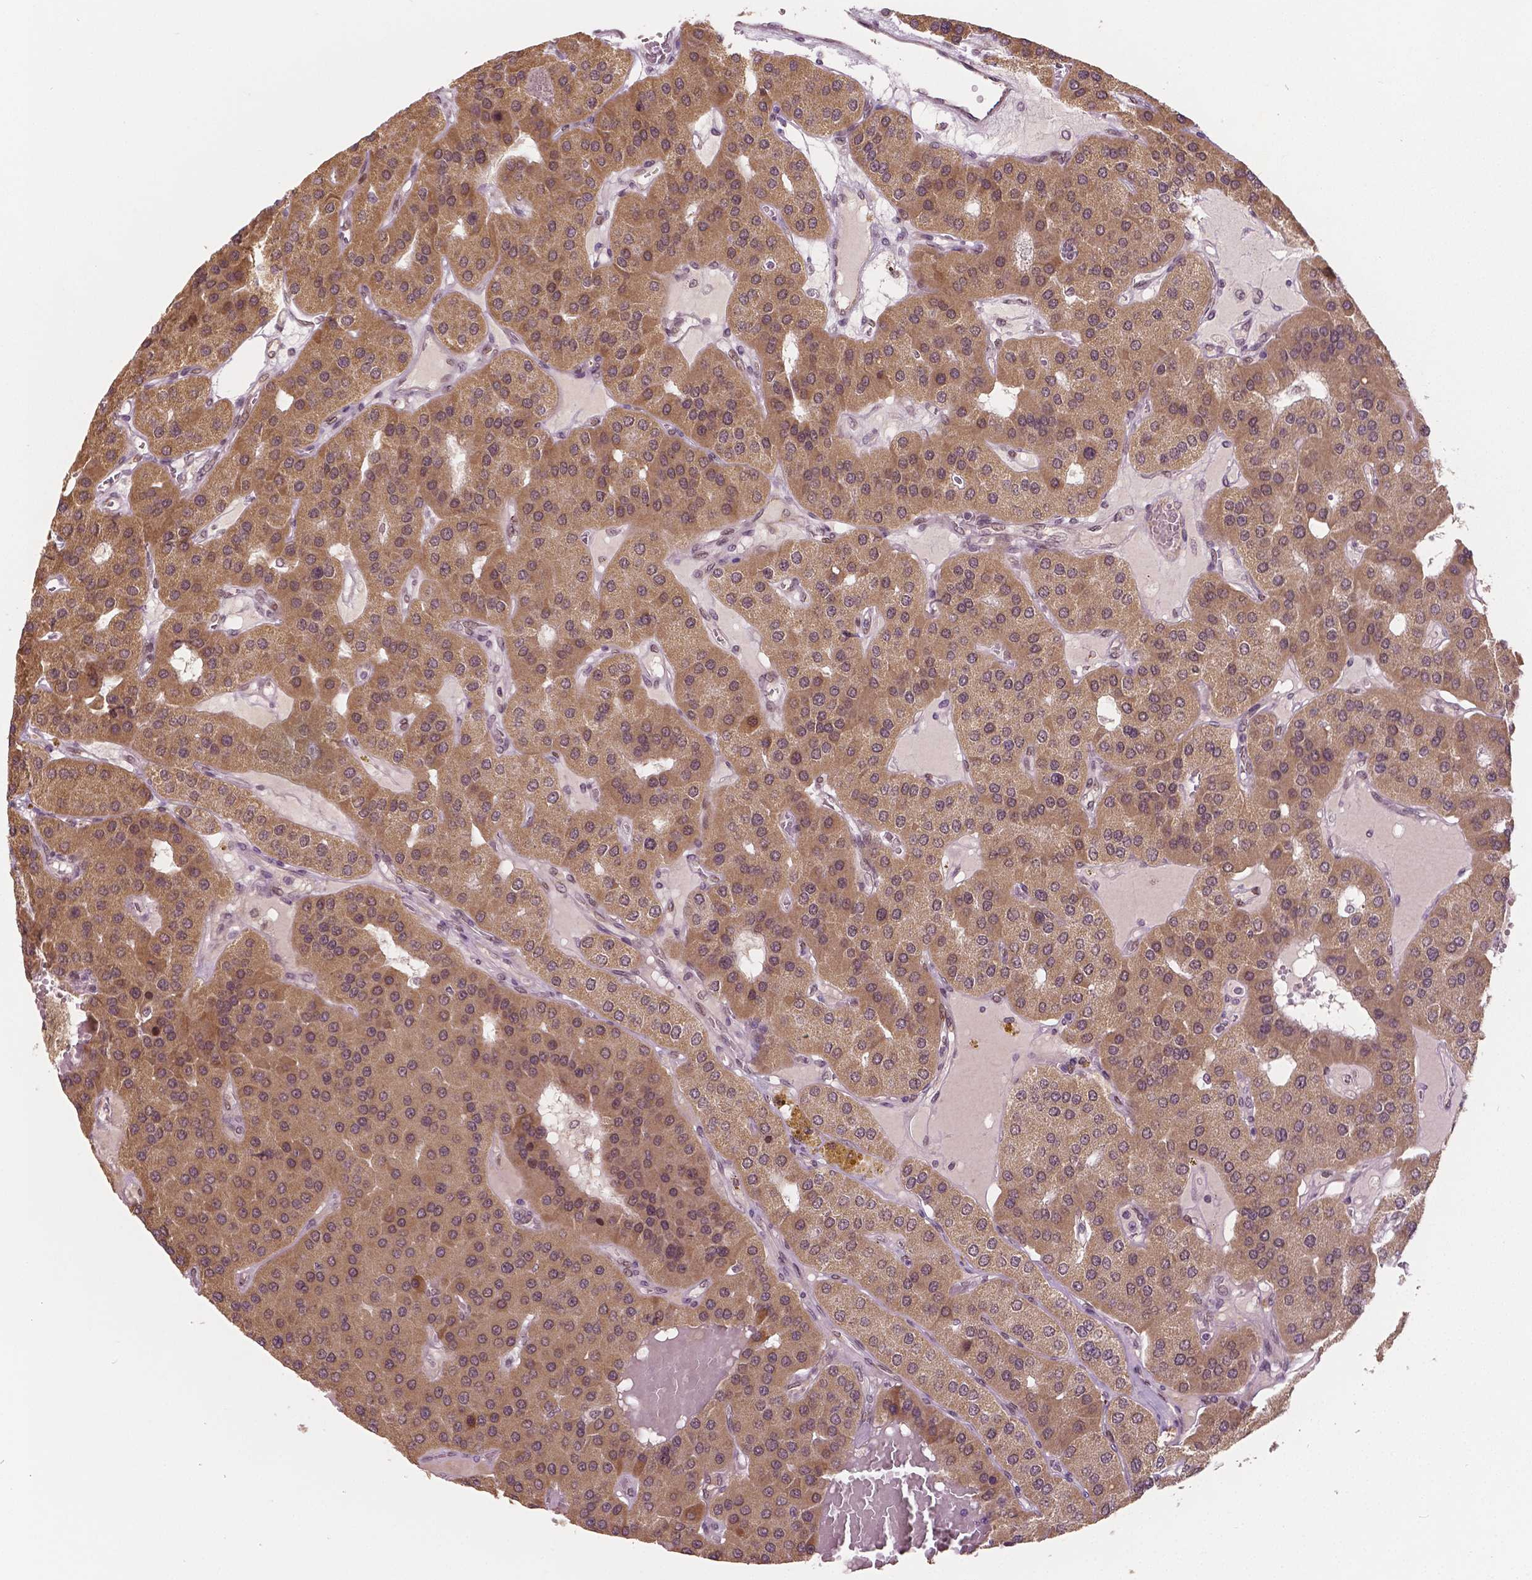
{"staining": {"intensity": "weak", "quantity": ">75%", "location": "cytoplasmic/membranous"}, "tissue": "parathyroid gland", "cell_type": "Glandular cells", "image_type": "normal", "snomed": [{"axis": "morphology", "description": "Normal tissue, NOS"}, {"axis": "morphology", "description": "Adenoma, NOS"}, {"axis": "topography", "description": "Parathyroid gland"}], "caption": "Protein expression analysis of unremarkable parathyroid gland displays weak cytoplasmic/membranous positivity in about >75% of glandular cells. The staining was performed using DAB to visualize the protein expression in brown, while the nuclei were stained in blue with hematoxylin (Magnification: 20x).", "gene": "HMBOX1", "patient": {"sex": "female", "age": 86}}